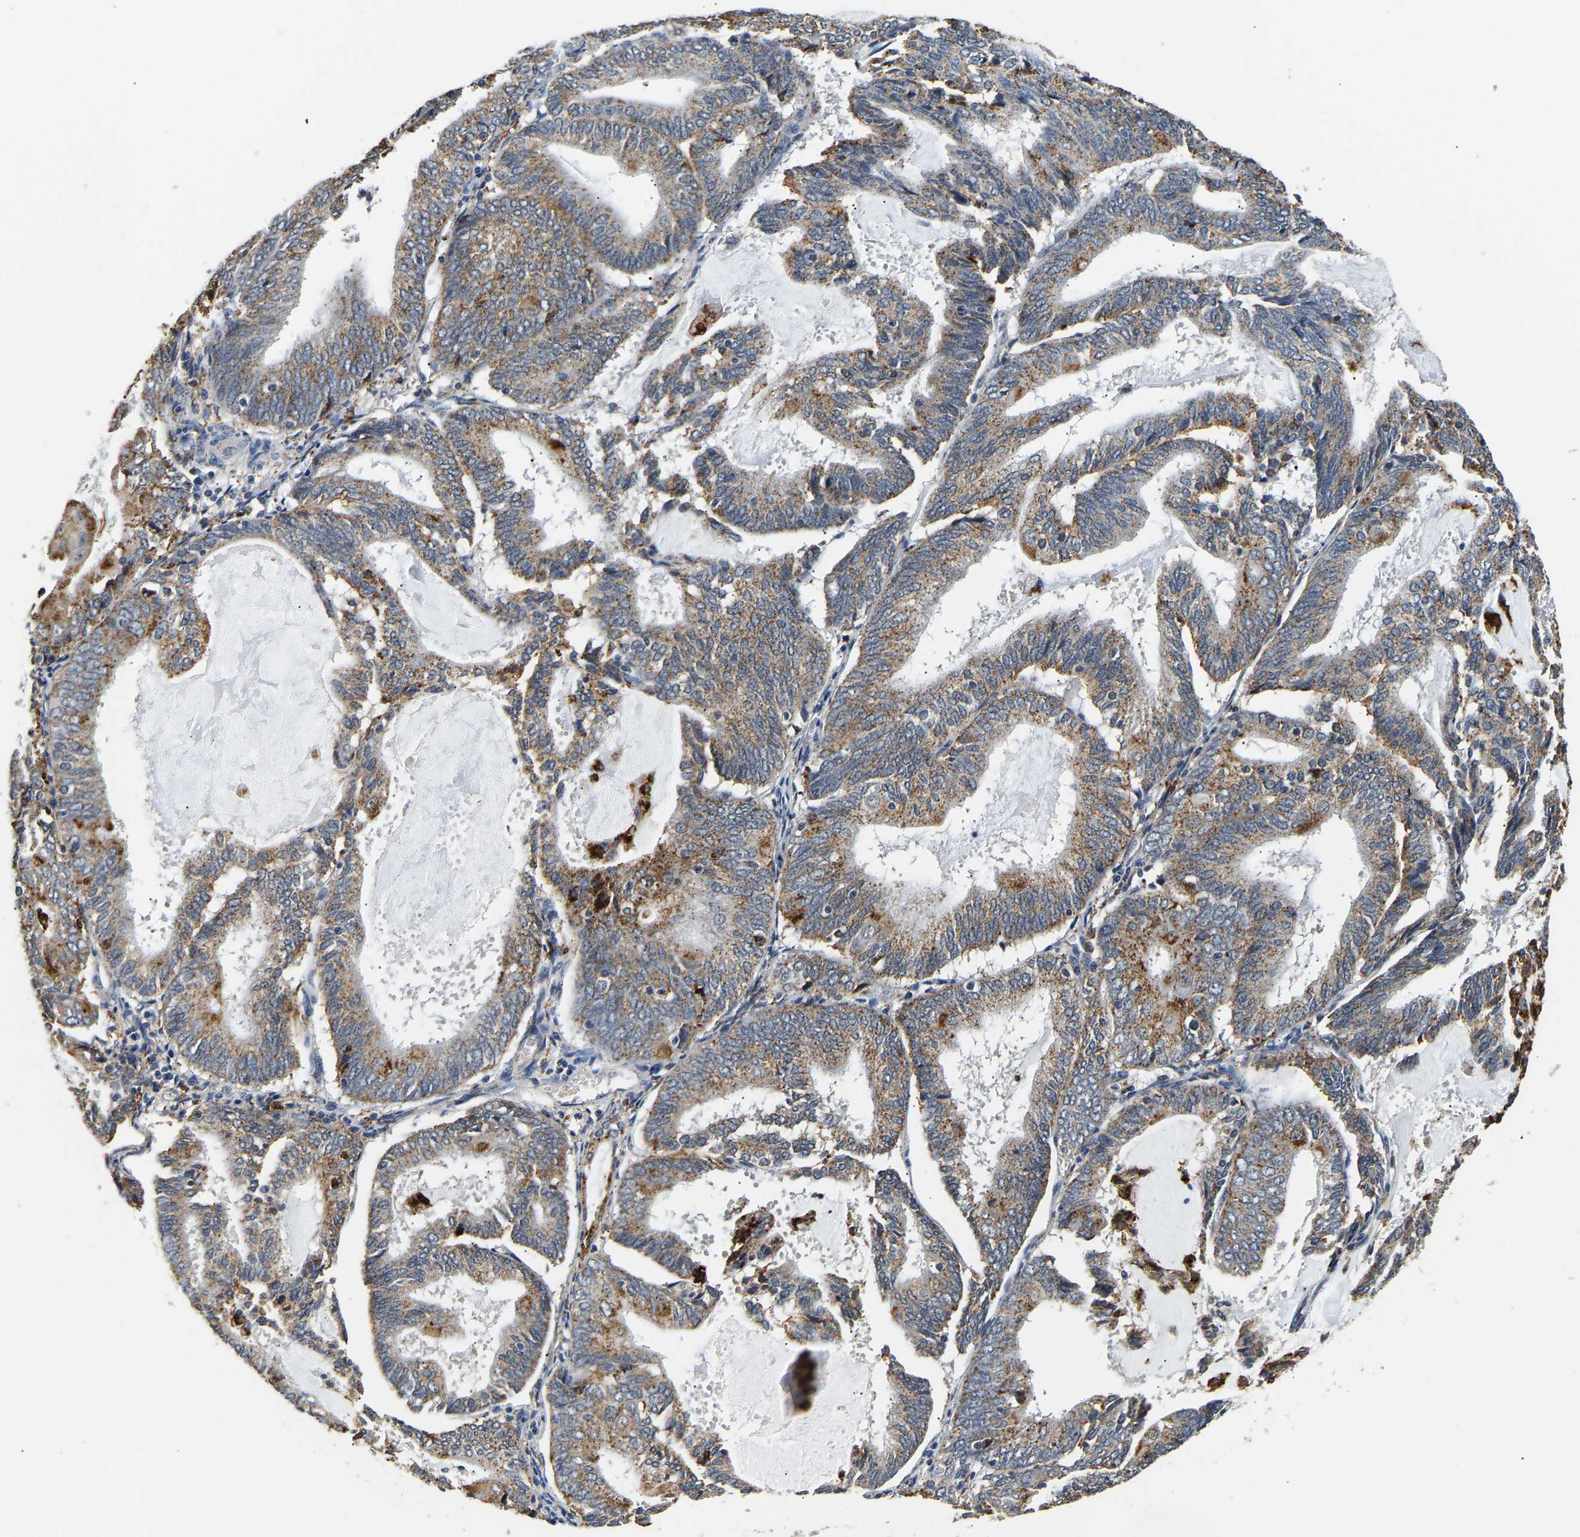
{"staining": {"intensity": "moderate", "quantity": ">75%", "location": "cytoplasmic/membranous"}, "tissue": "endometrial cancer", "cell_type": "Tumor cells", "image_type": "cancer", "snomed": [{"axis": "morphology", "description": "Adenocarcinoma, NOS"}, {"axis": "topography", "description": "Endometrium"}], "caption": "Immunohistochemical staining of human endometrial adenocarcinoma exhibits medium levels of moderate cytoplasmic/membranous protein staining in approximately >75% of tumor cells.", "gene": "SMU1", "patient": {"sex": "female", "age": 81}}